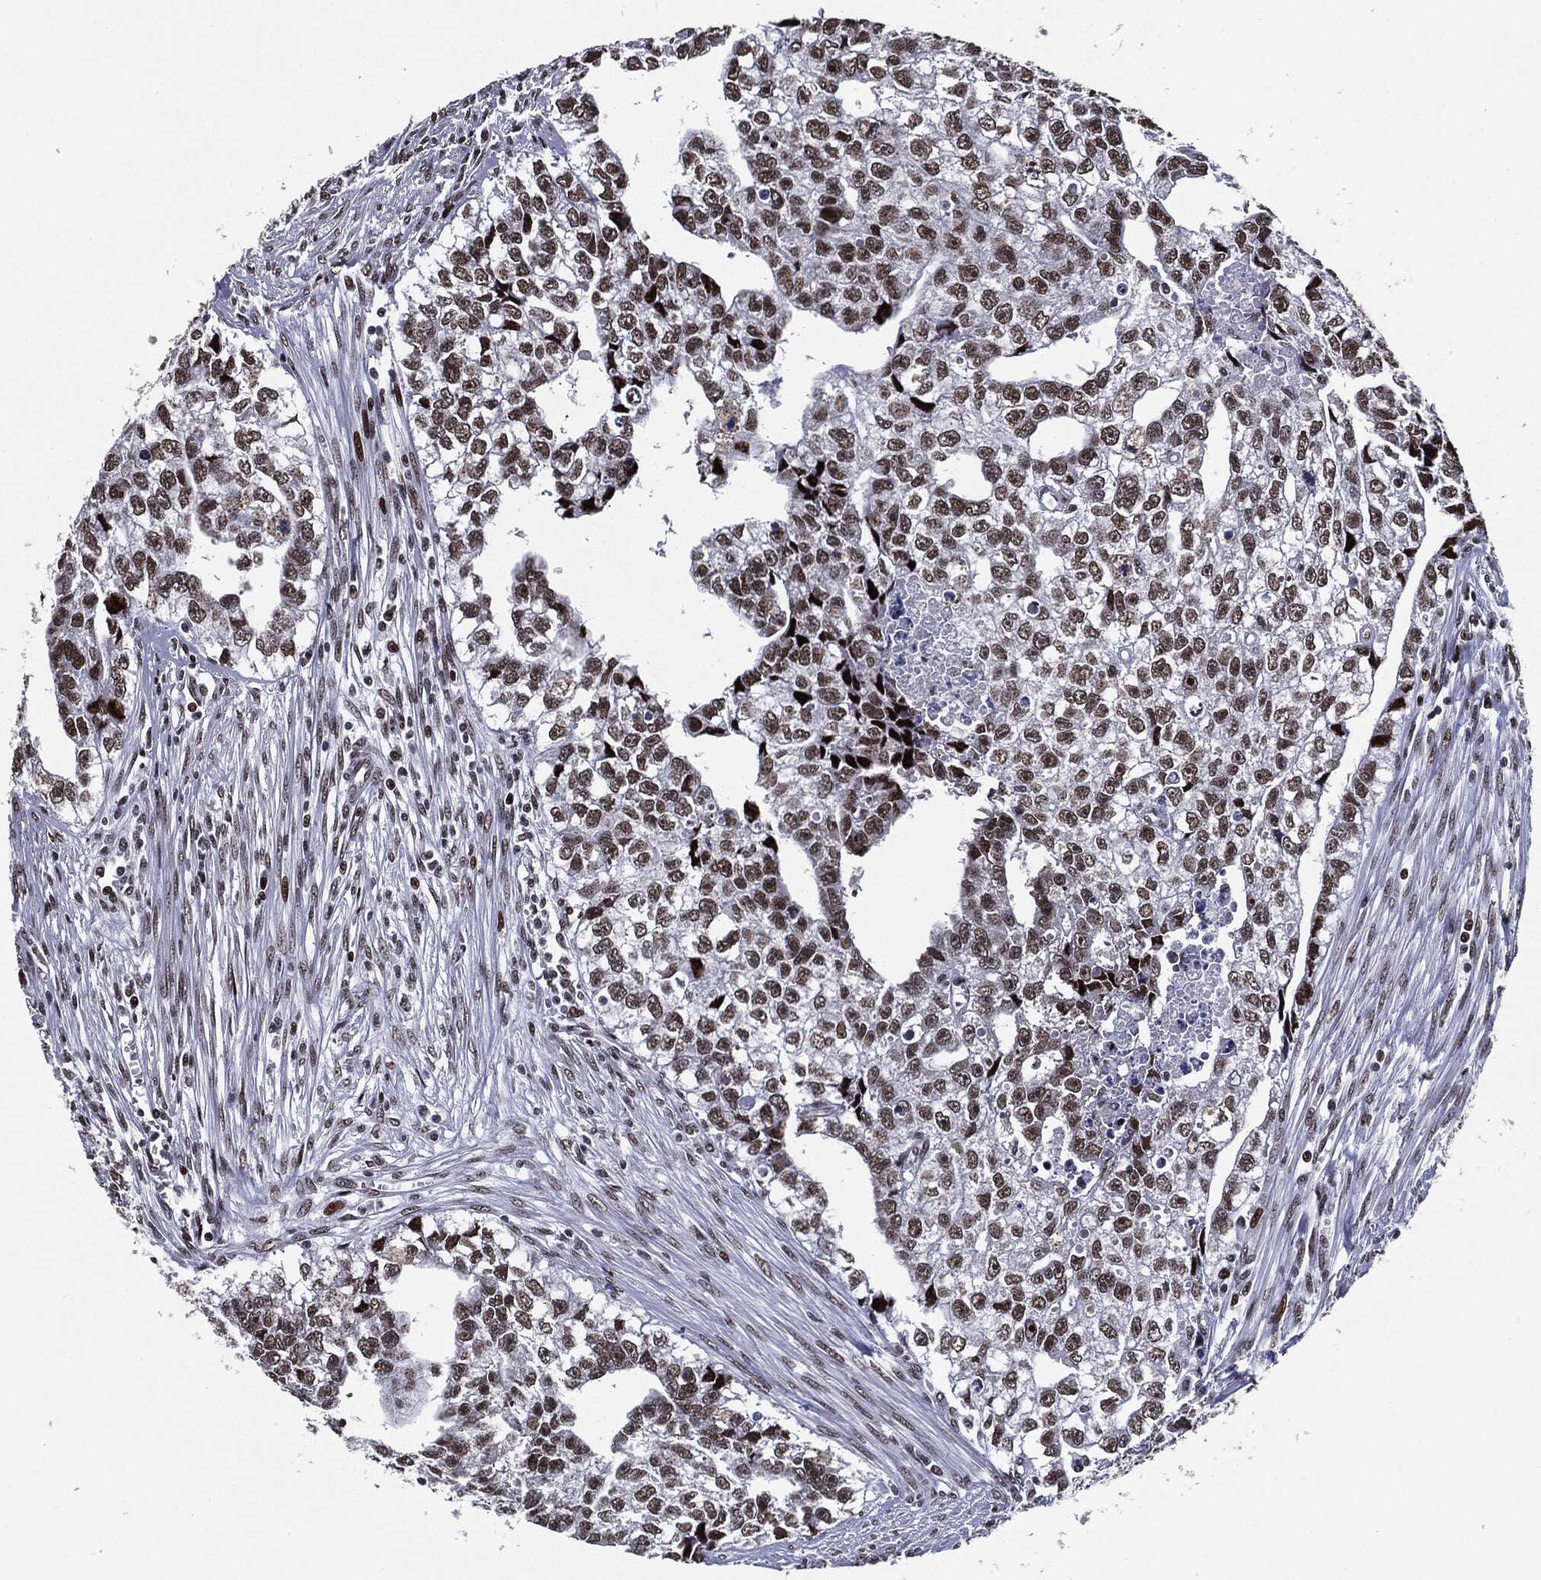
{"staining": {"intensity": "moderate", "quantity": ">75%", "location": "nuclear"}, "tissue": "testis cancer", "cell_type": "Tumor cells", "image_type": "cancer", "snomed": [{"axis": "morphology", "description": "Carcinoma, Embryonal, NOS"}, {"axis": "morphology", "description": "Teratoma, malignant, NOS"}, {"axis": "topography", "description": "Testis"}], "caption": "Immunohistochemical staining of testis cancer reveals moderate nuclear protein positivity in approximately >75% of tumor cells.", "gene": "ZFP91", "patient": {"sex": "male", "age": 44}}